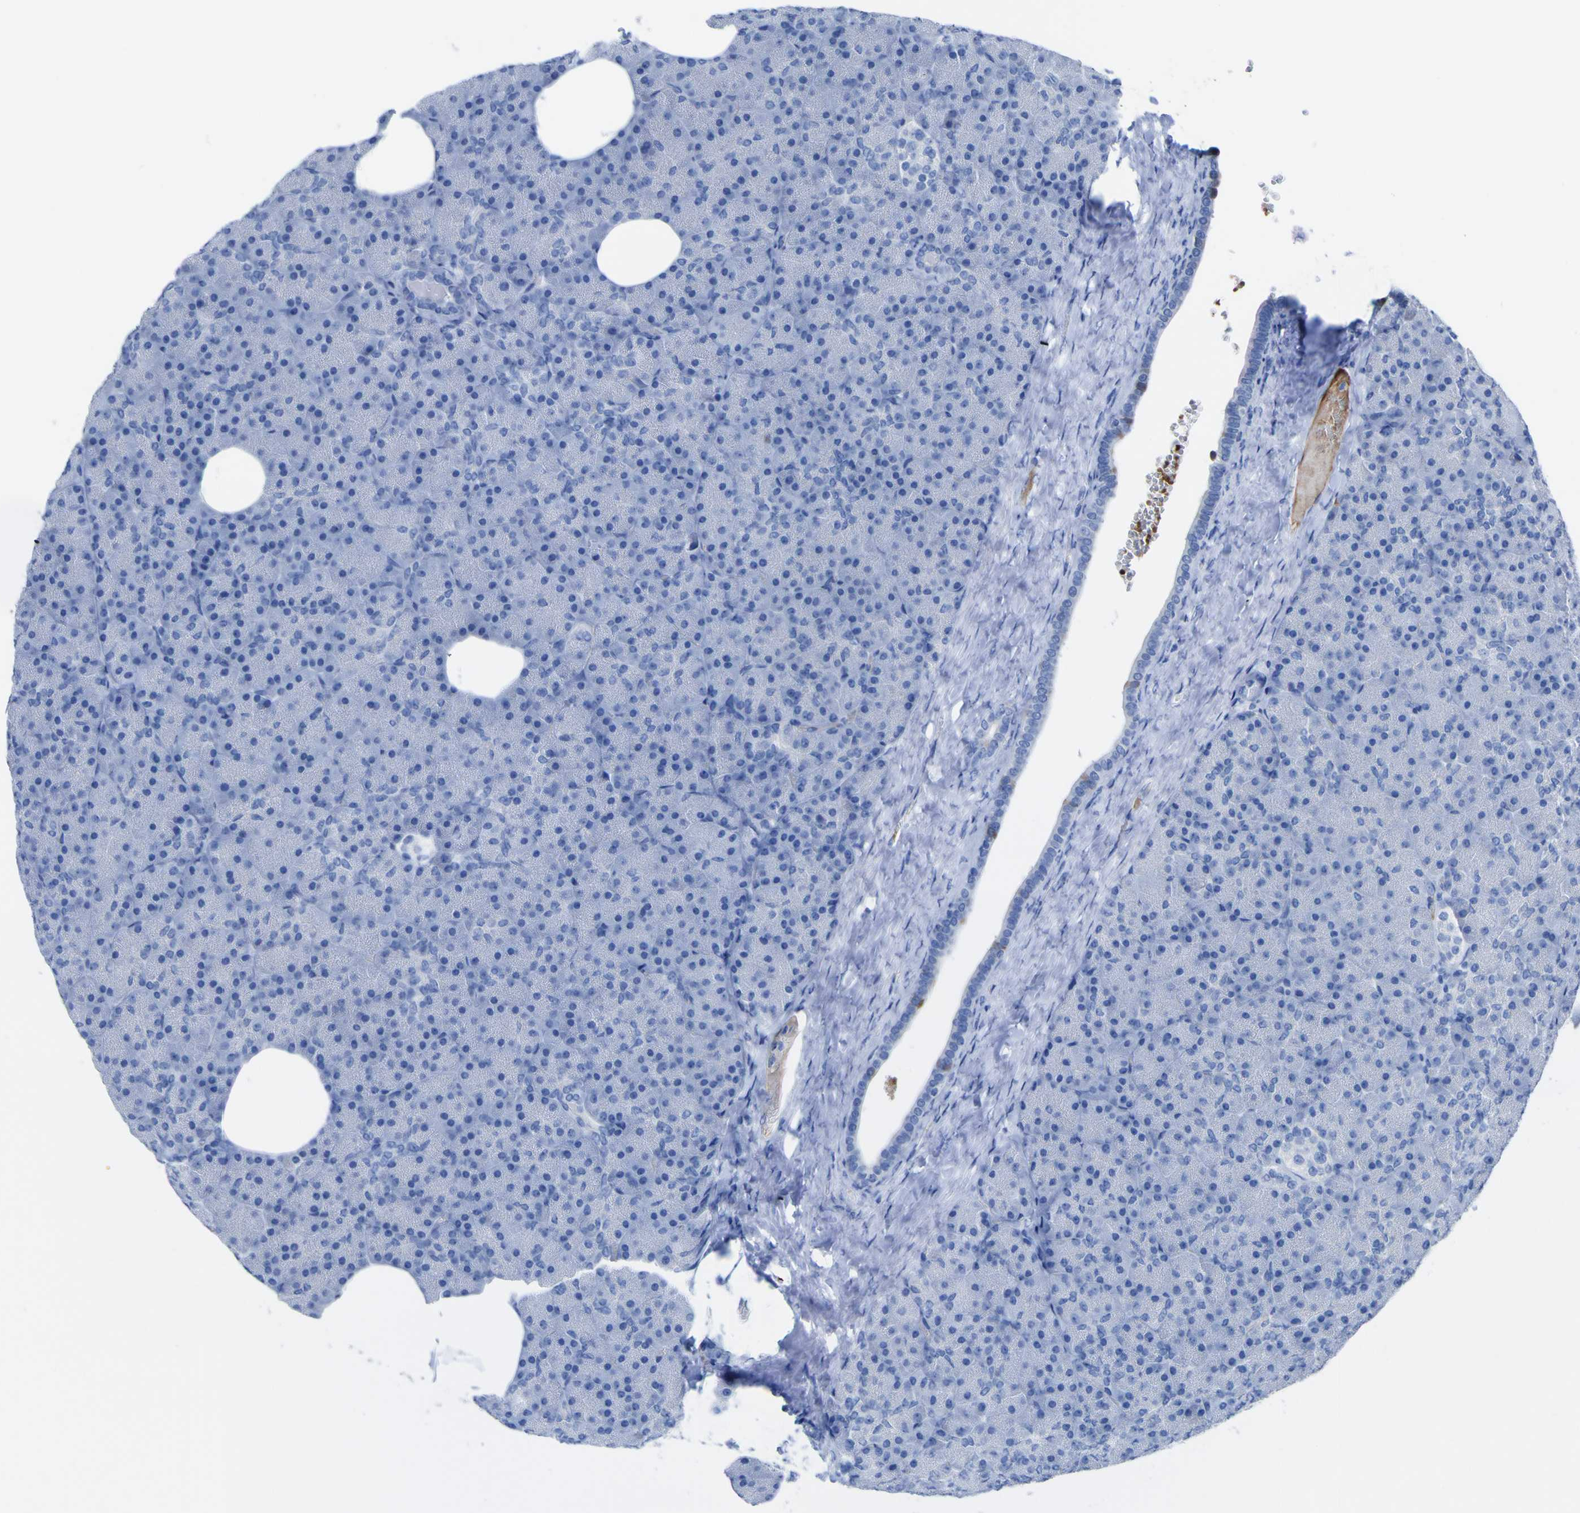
{"staining": {"intensity": "negative", "quantity": "none", "location": "none"}, "tissue": "pancreas", "cell_type": "Exocrine glandular cells", "image_type": "normal", "snomed": [{"axis": "morphology", "description": "Normal tissue, NOS"}, {"axis": "topography", "description": "Pancreas"}], "caption": "An immunohistochemistry (IHC) micrograph of normal pancreas is shown. There is no staining in exocrine glandular cells of pancreas. (Stains: DAB (3,3'-diaminobenzidine) IHC with hematoxylin counter stain, Microscopy: brightfield microscopy at high magnification).", "gene": "GCM1", "patient": {"sex": "female", "age": 35}}